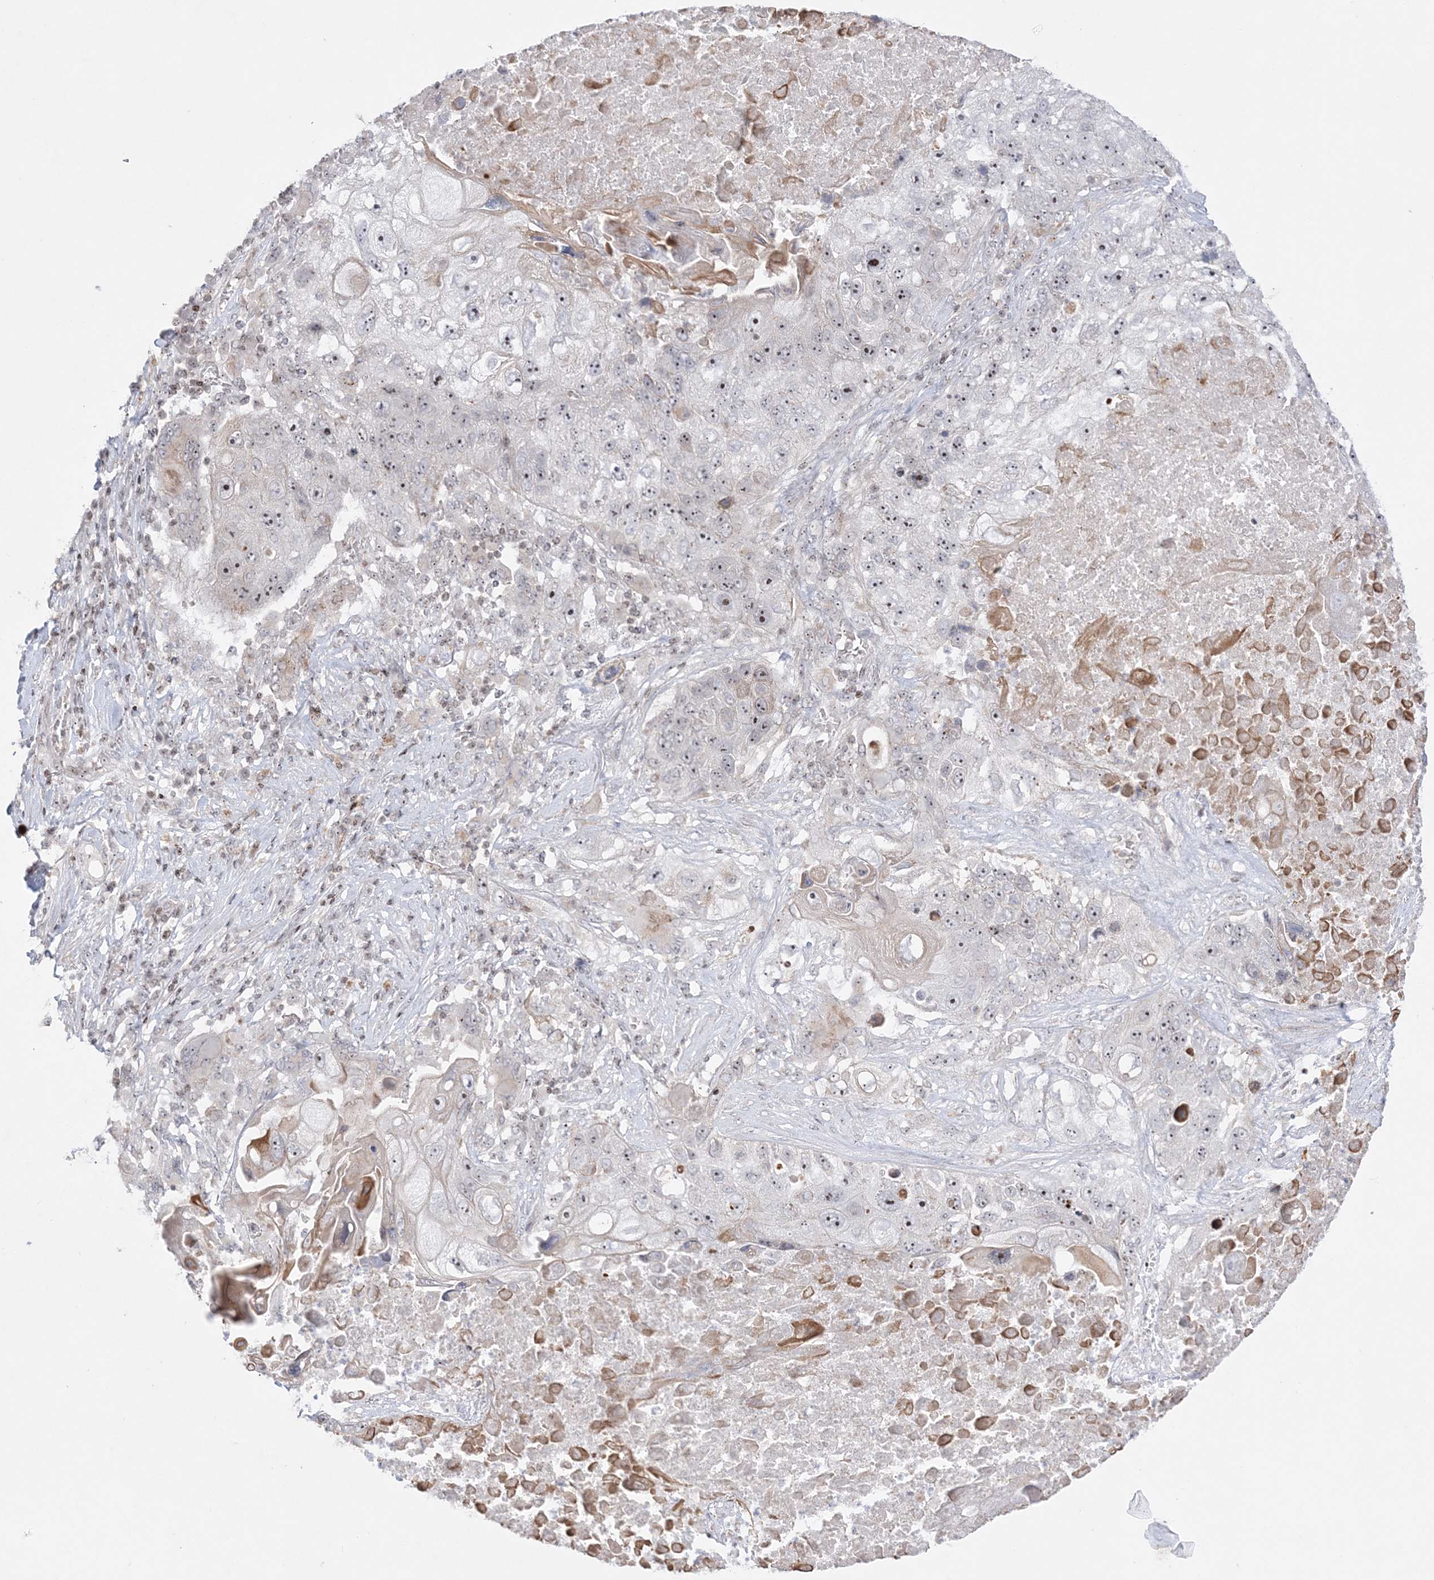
{"staining": {"intensity": "moderate", "quantity": "<25%", "location": "nuclear"}, "tissue": "lung cancer", "cell_type": "Tumor cells", "image_type": "cancer", "snomed": [{"axis": "morphology", "description": "Squamous cell carcinoma, NOS"}, {"axis": "topography", "description": "Lung"}], "caption": "Immunohistochemistry (IHC) micrograph of human squamous cell carcinoma (lung) stained for a protein (brown), which shows low levels of moderate nuclear expression in approximately <25% of tumor cells.", "gene": "SH3BP4", "patient": {"sex": "male", "age": 61}}